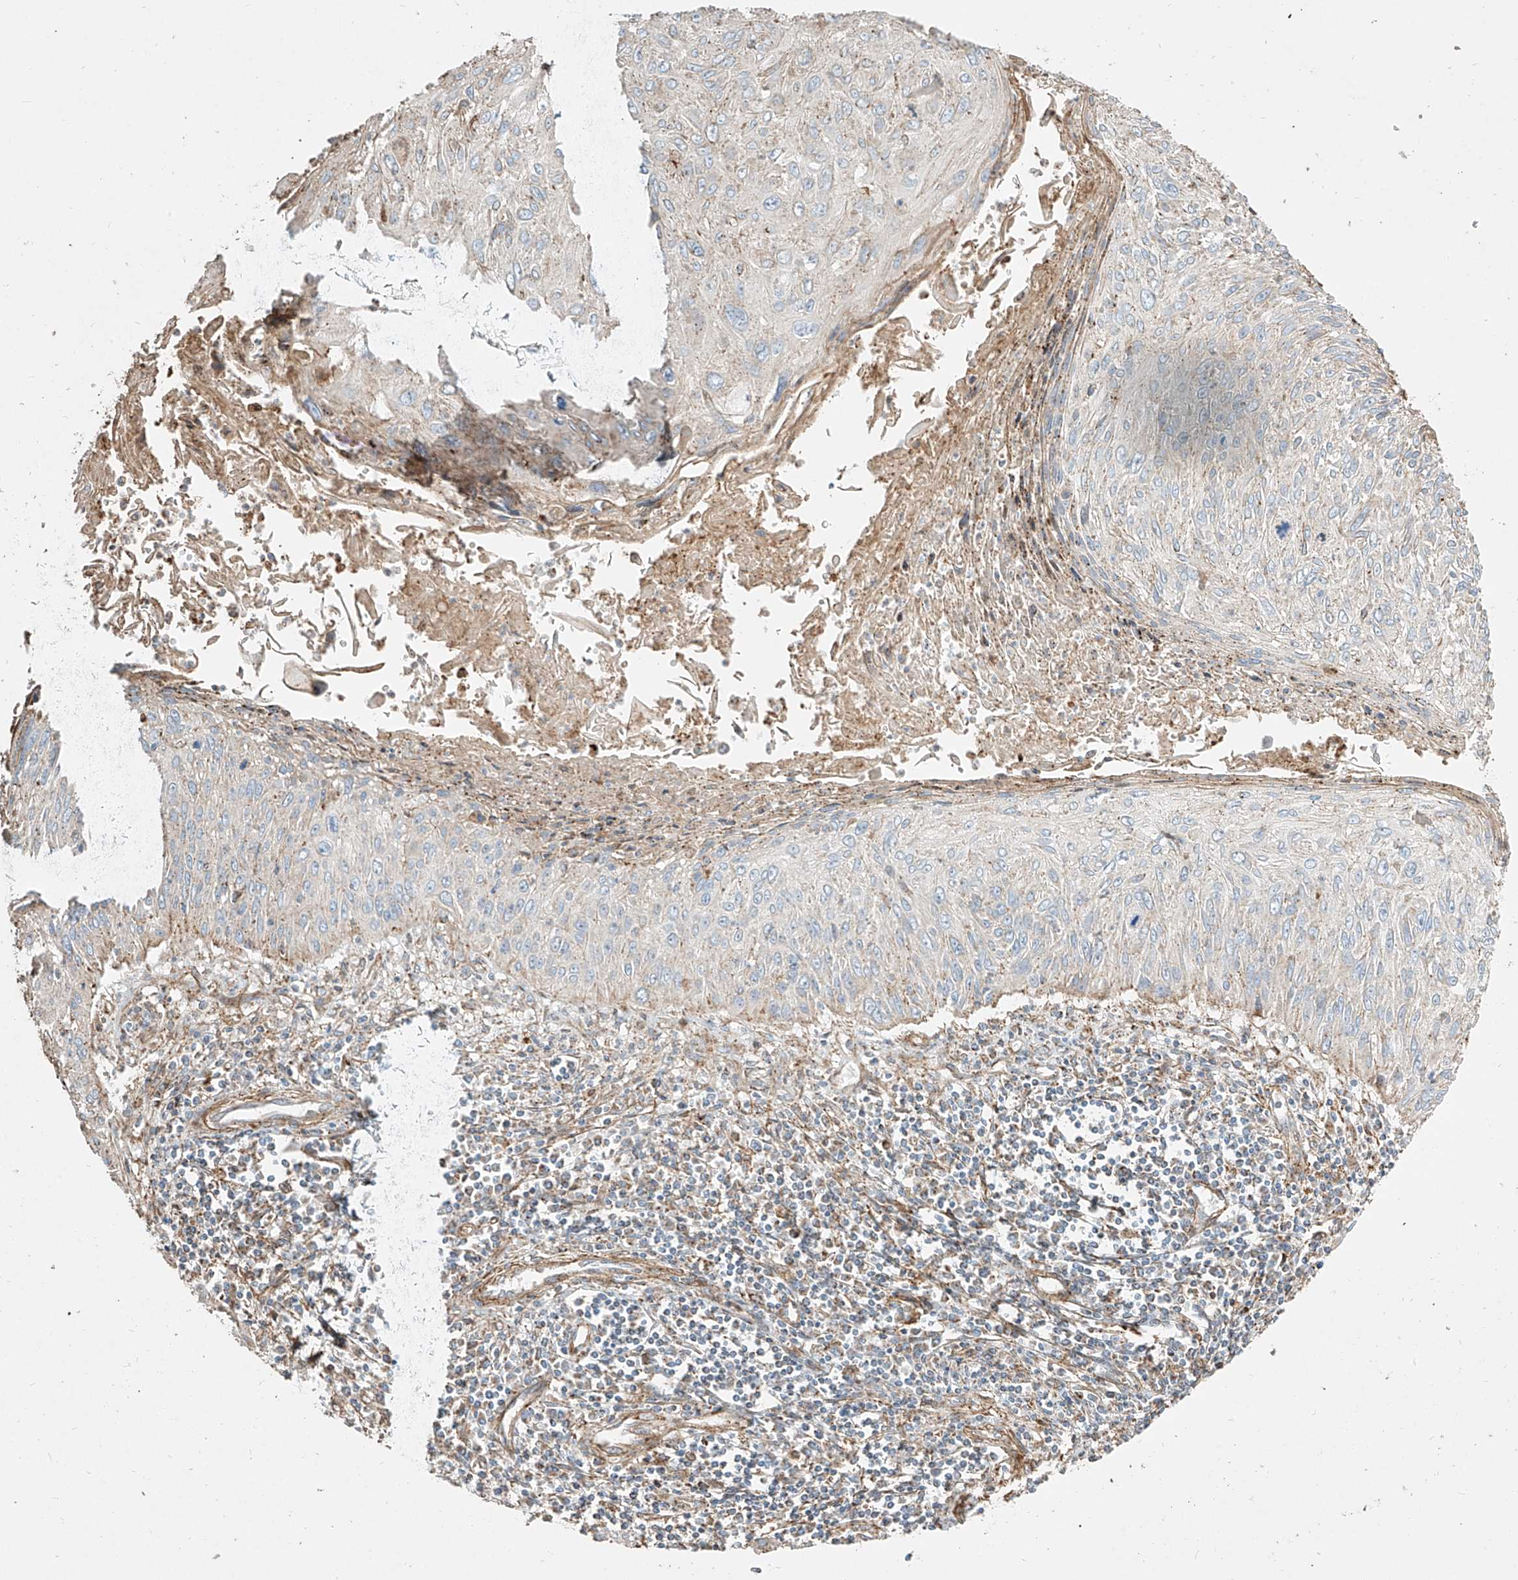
{"staining": {"intensity": "negative", "quantity": "none", "location": "none"}, "tissue": "cervical cancer", "cell_type": "Tumor cells", "image_type": "cancer", "snomed": [{"axis": "morphology", "description": "Squamous cell carcinoma, NOS"}, {"axis": "topography", "description": "Cervix"}], "caption": "Squamous cell carcinoma (cervical) was stained to show a protein in brown. There is no significant expression in tumor cells.", "gene": "MTX2", "patient": {"sex": "female", "age": 51}}